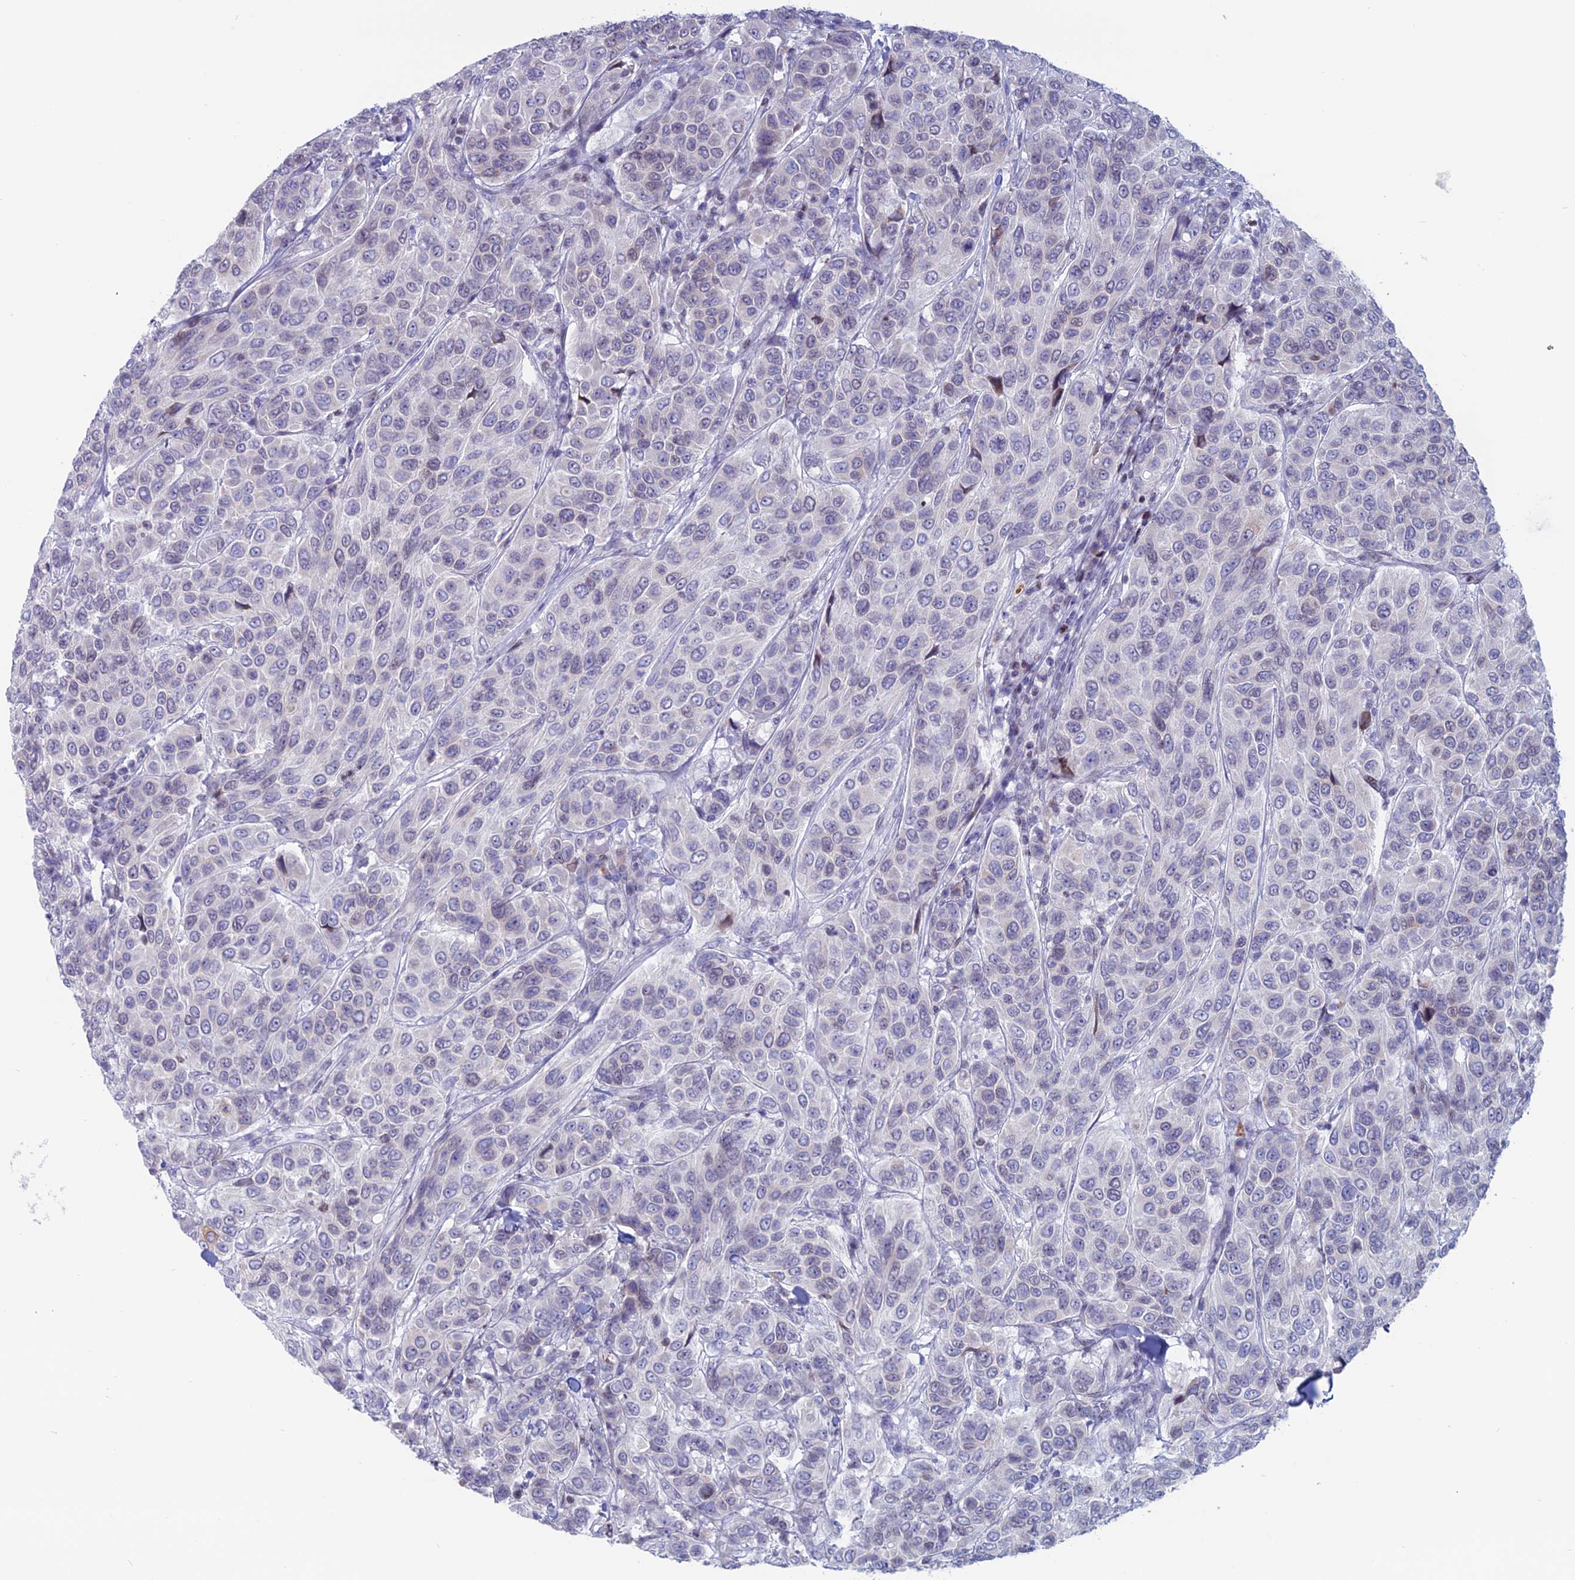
{"staining": {"intensity": "negative", "quantity": "none", "location": "none"}, "tissue": "breast cancer", "cell_type": "Tumor cells", "image_type": "cancer", "snomed": [{"axis": "morphology", "description": "Duct carcinoma"}, {"axis": "topography", "description": "Breast"}], "caption": "Immunohistochemistry photomicrograph of breast cancer stained for a protein (brown), which demonstrates no expression in tumor cells.", "gene": "CERS6", "patient": {"sex": "female", "age": 55}}